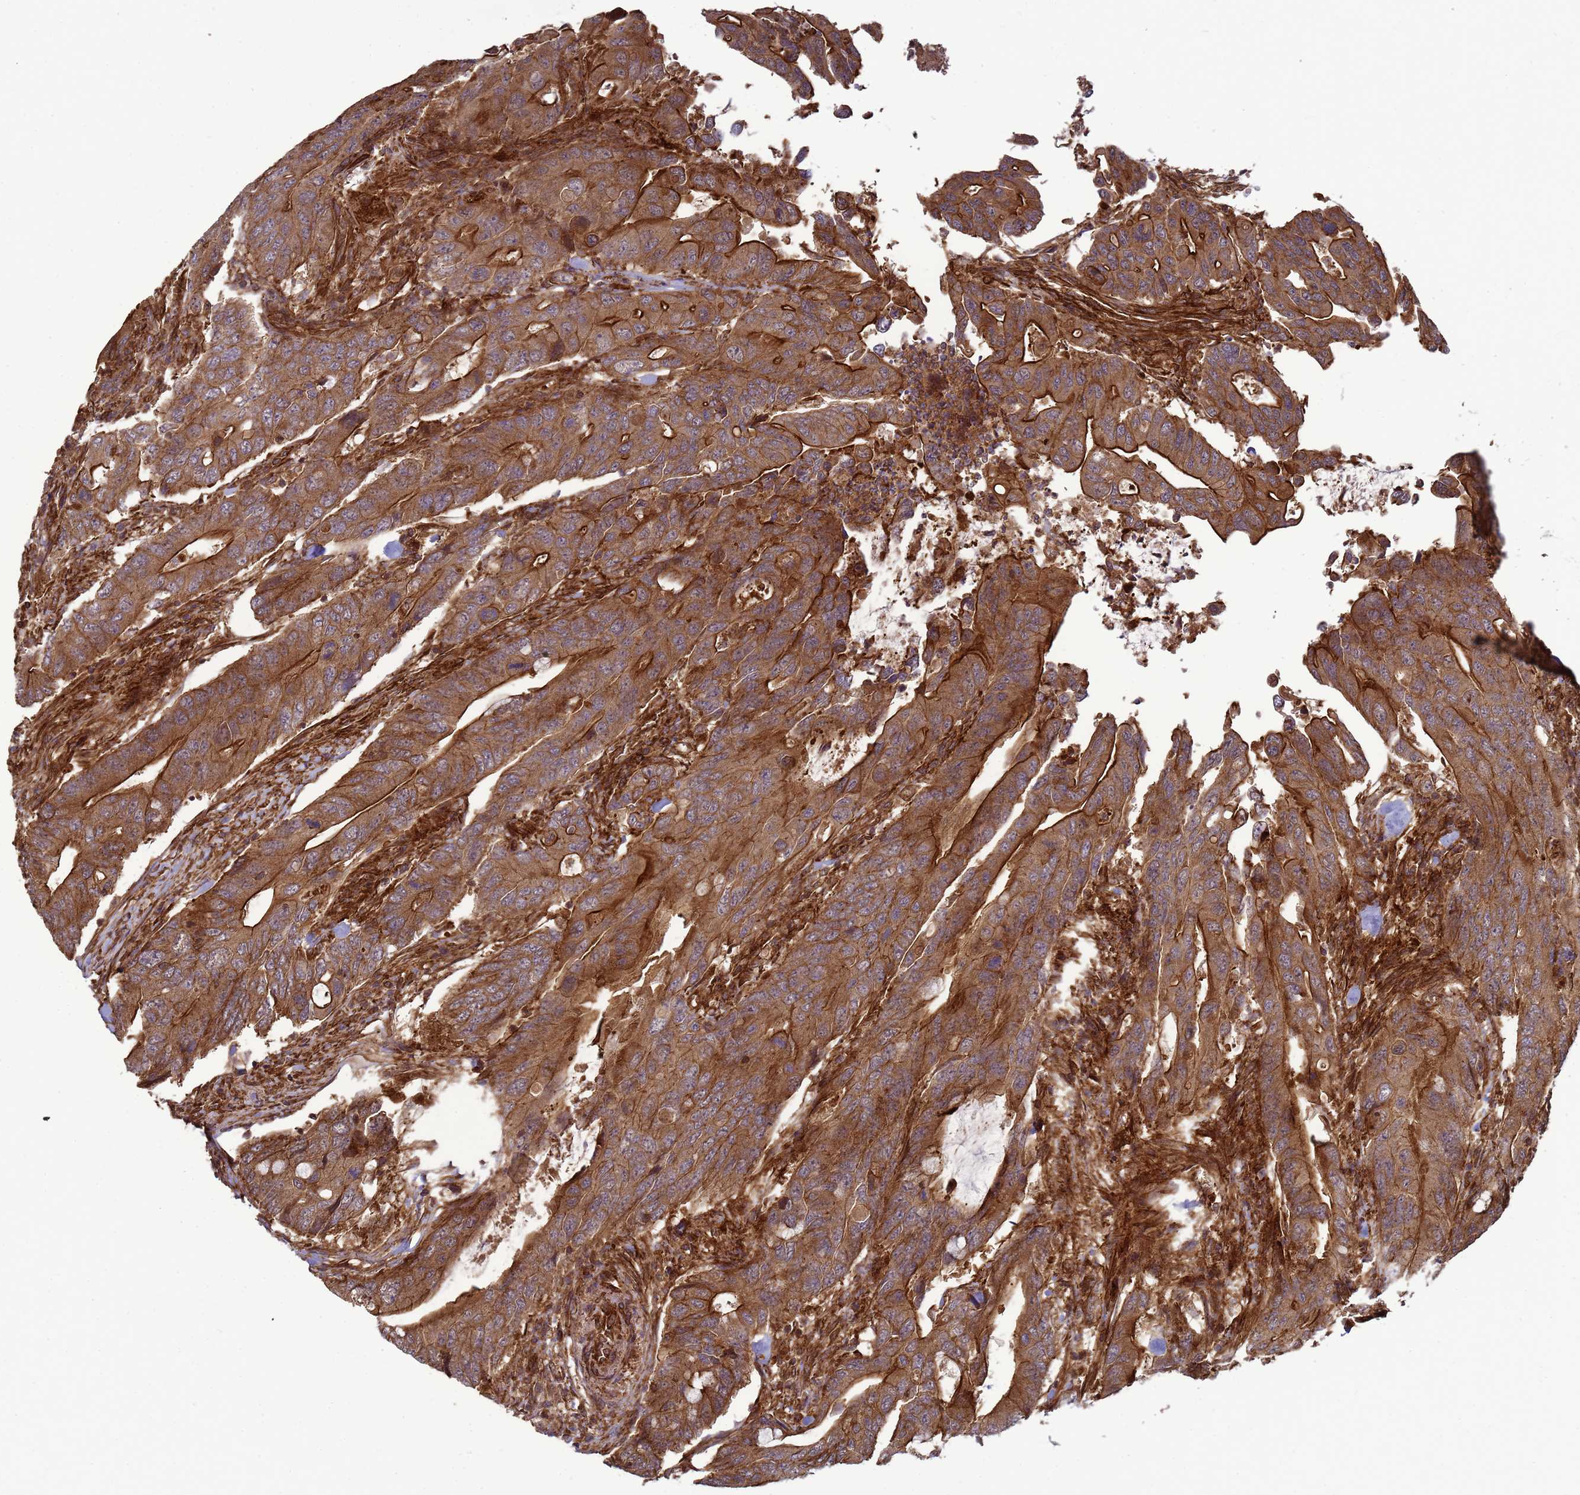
{"staining": {"intensity": "strong", "quantity": ">75%", "location": "cytoplasmic/membranous"}, "tissue": "colorectal cancer", "cell_type": "Tumor cells", "image_type": "cancer", "snomed": [{"axis": "morphology", "description": "Adenocarcinoma, NOS"}, {"axis": "topography", "description": "Colon"}], "caption": "A histopathology image of human adenocarcinoma (colorectal) stained for a protein displays strong cytoplasmic/membranous brown staining in tumor cells. Nuclei are stained in blue.", "gene": "CNOT1", "patient": {"sex": "male", "age": 71}}